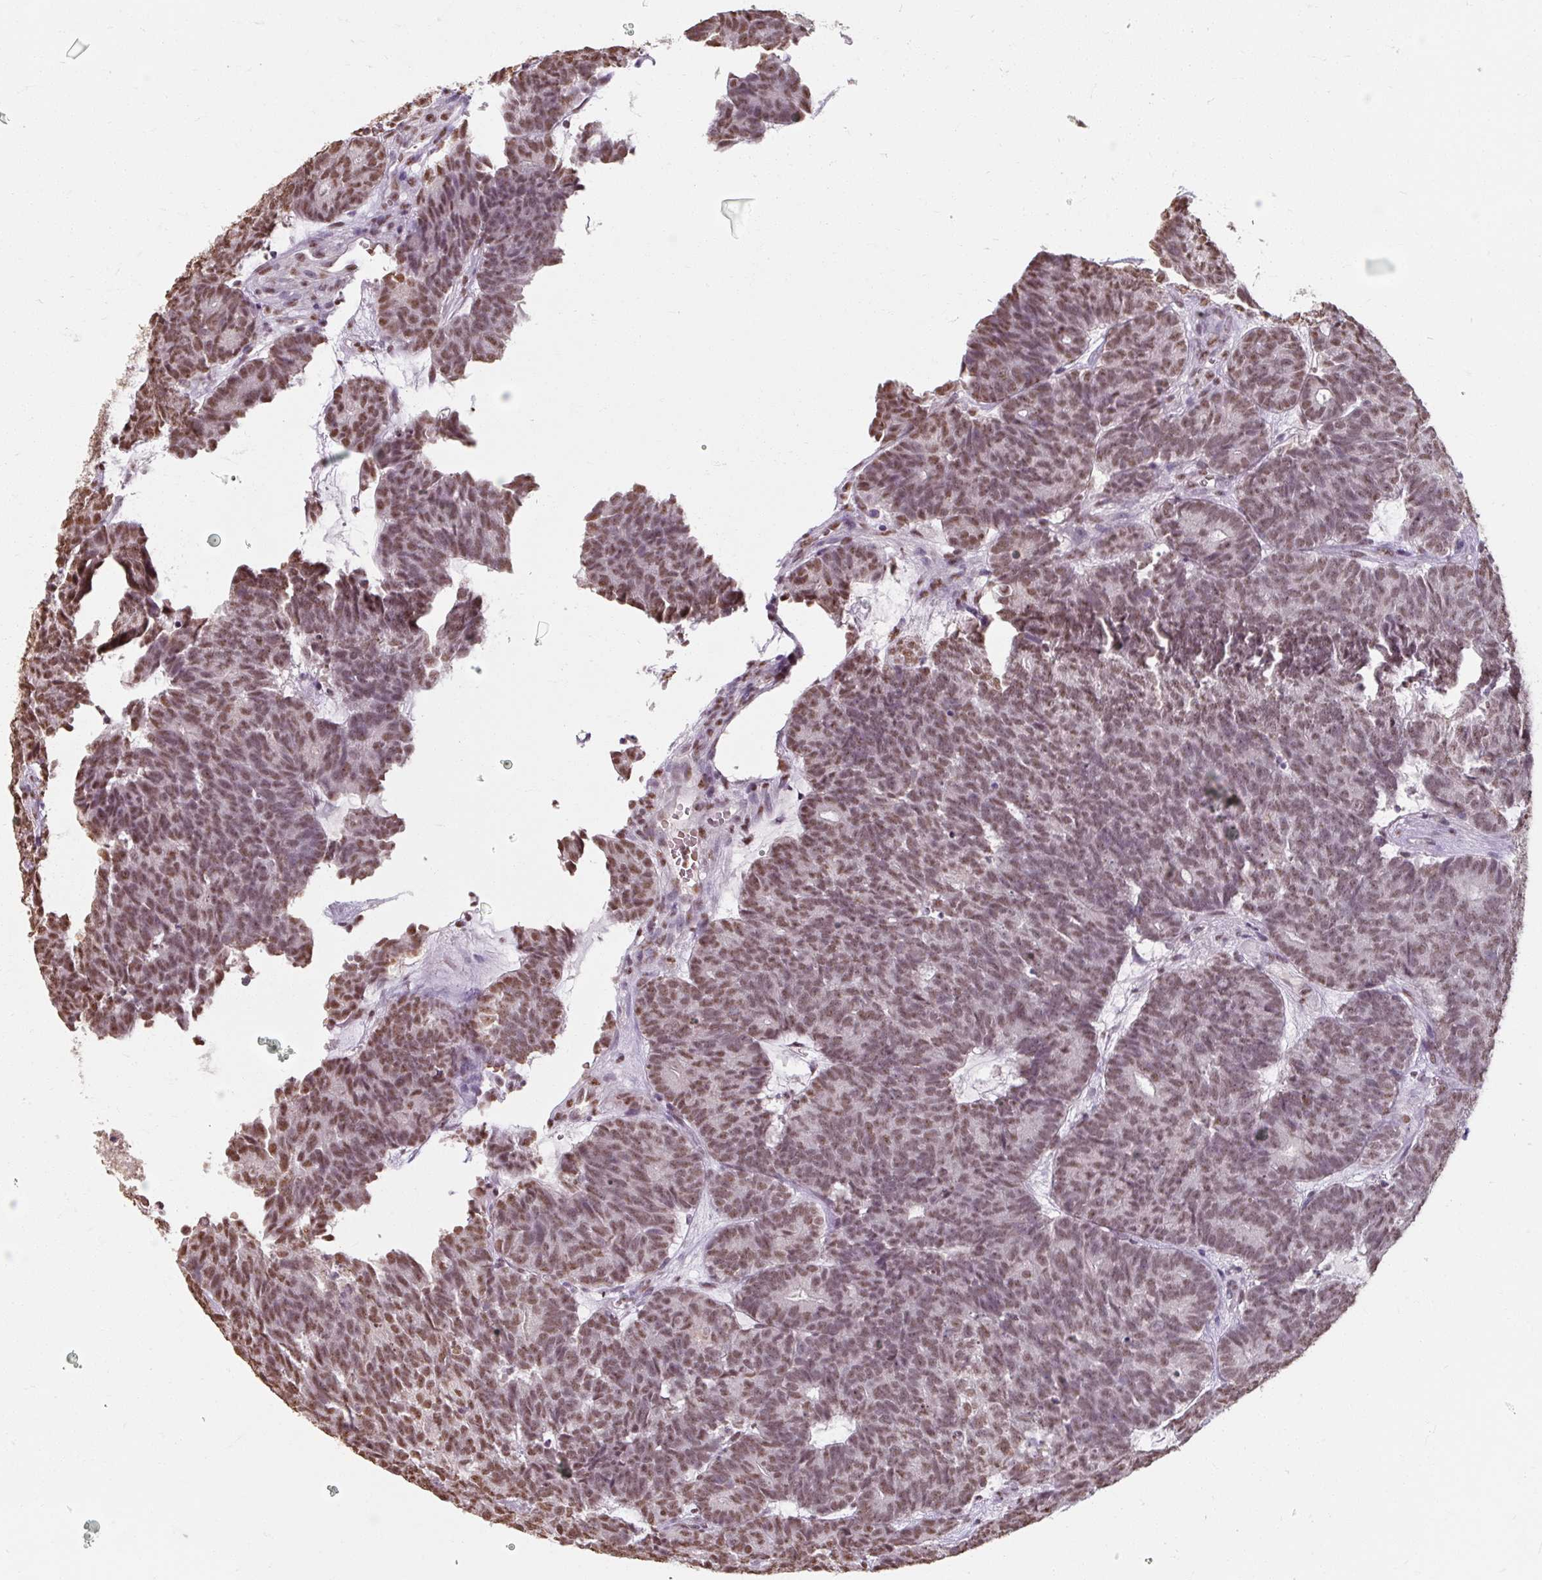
{"staining": {"intensity": "moderate", "quantity": "25%-75%", "location": "nuclear"}, "tissue": "head and neck cancer", "cell_type": "Tumor cells", "image_type": "cancer", "snomed": [{"axis": "morphology", "description": "Adenocarcinoma, NOS"}, {"axis": "topography", "description": "Head-Neck"}], "caption": "A brown stain highlights moderate nuclear expression of a protein in head and neck cancer (adenocarcinoma) tumor cells. (IHC, brightfield microscopy, high magnification).", "gene": "ZFTRAF1", "patient": {"sex": "female", "age": 81}}